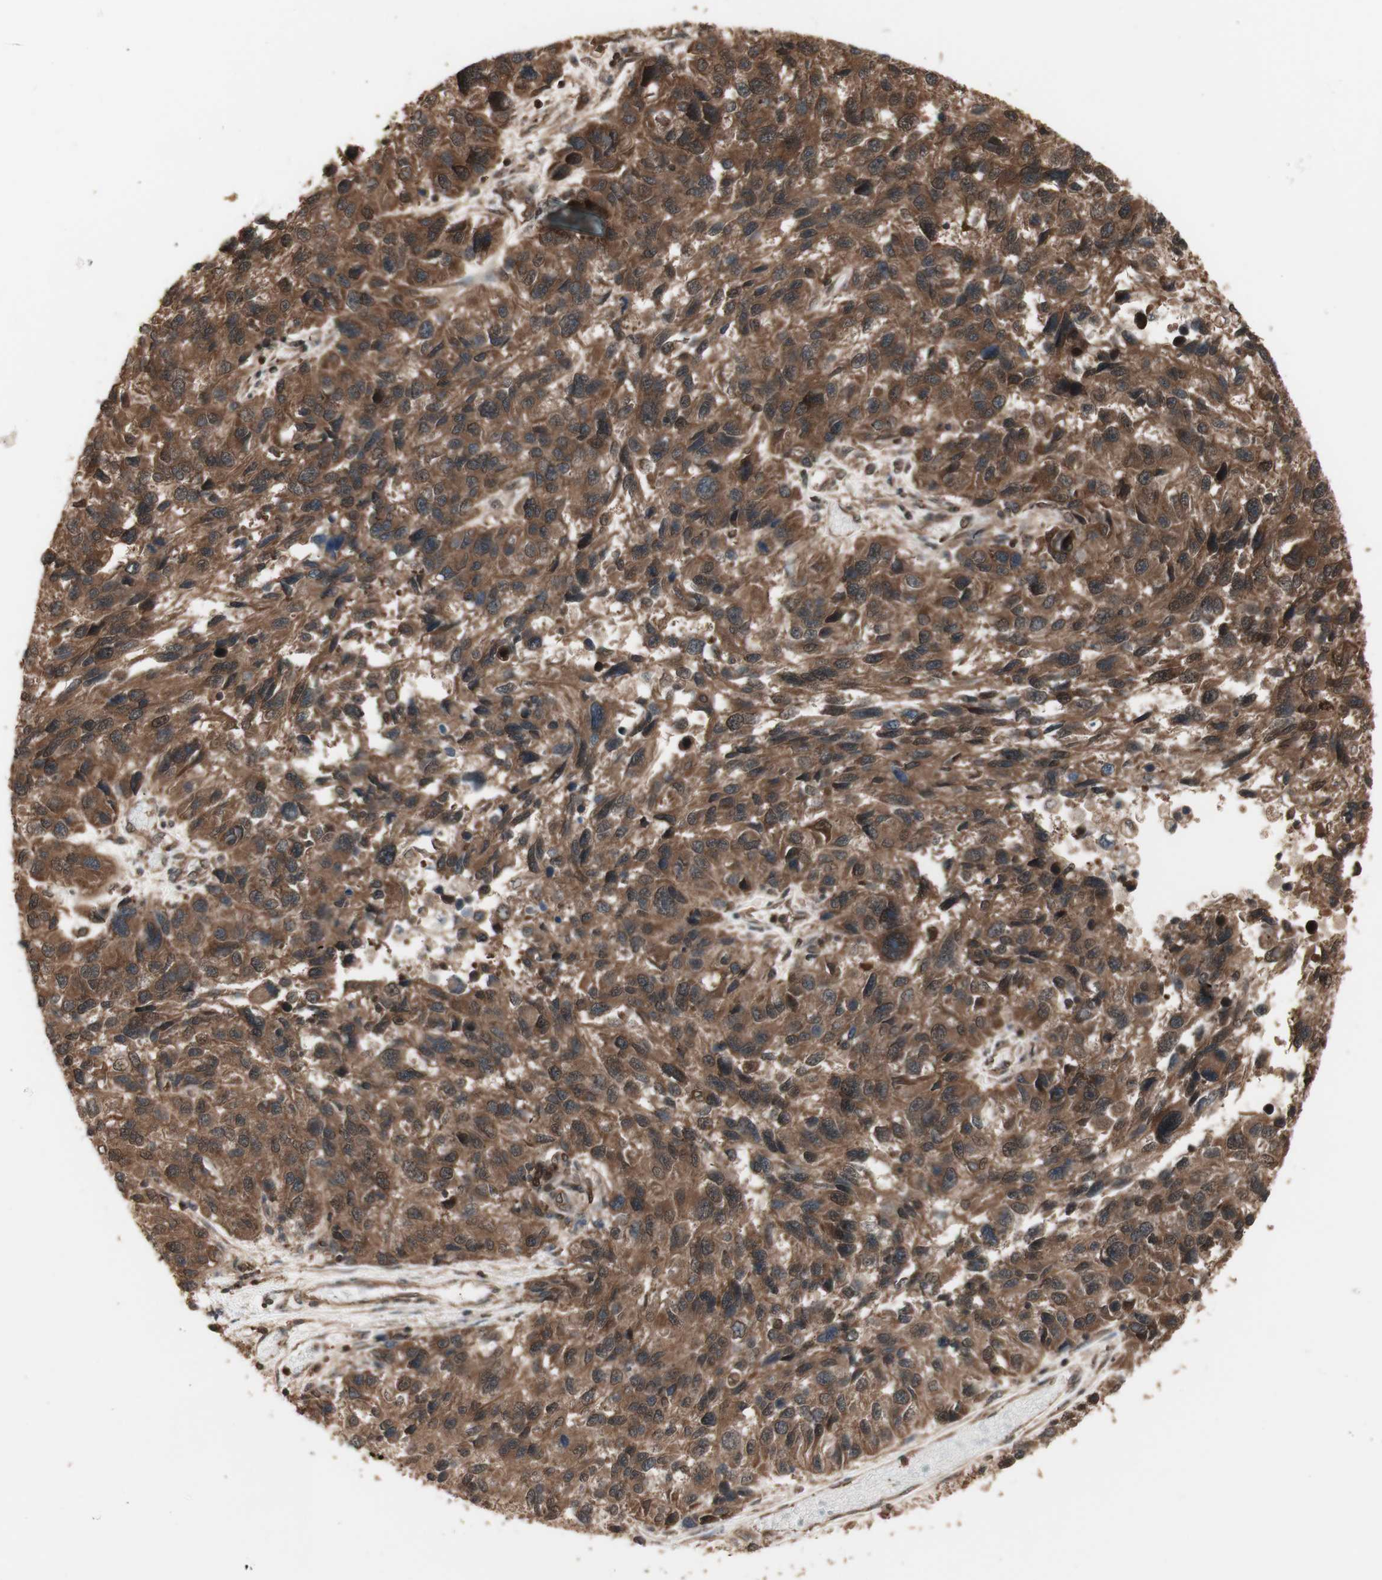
{"staining": {"intensity": "moderate", "quantity": ">75%", "location": "cytoplasmic/membranous"}, "tissue": "melanoma", "cell_type": "Tumor cells", "image_type": "cancer", "snomed": [{"axis": "morphology", "description": "Malignant melanoma, NOS"}, {"axis": "topography", "description": "Skin"}], "caption": "DAB immunohistochemical staining of human melanoma exhibits moderate cytoplasmic/membranous protein expression in approximately >75% of tumor cells.", "gene": "YWHAB", "patient": {"sex": "male", "age": 53}}